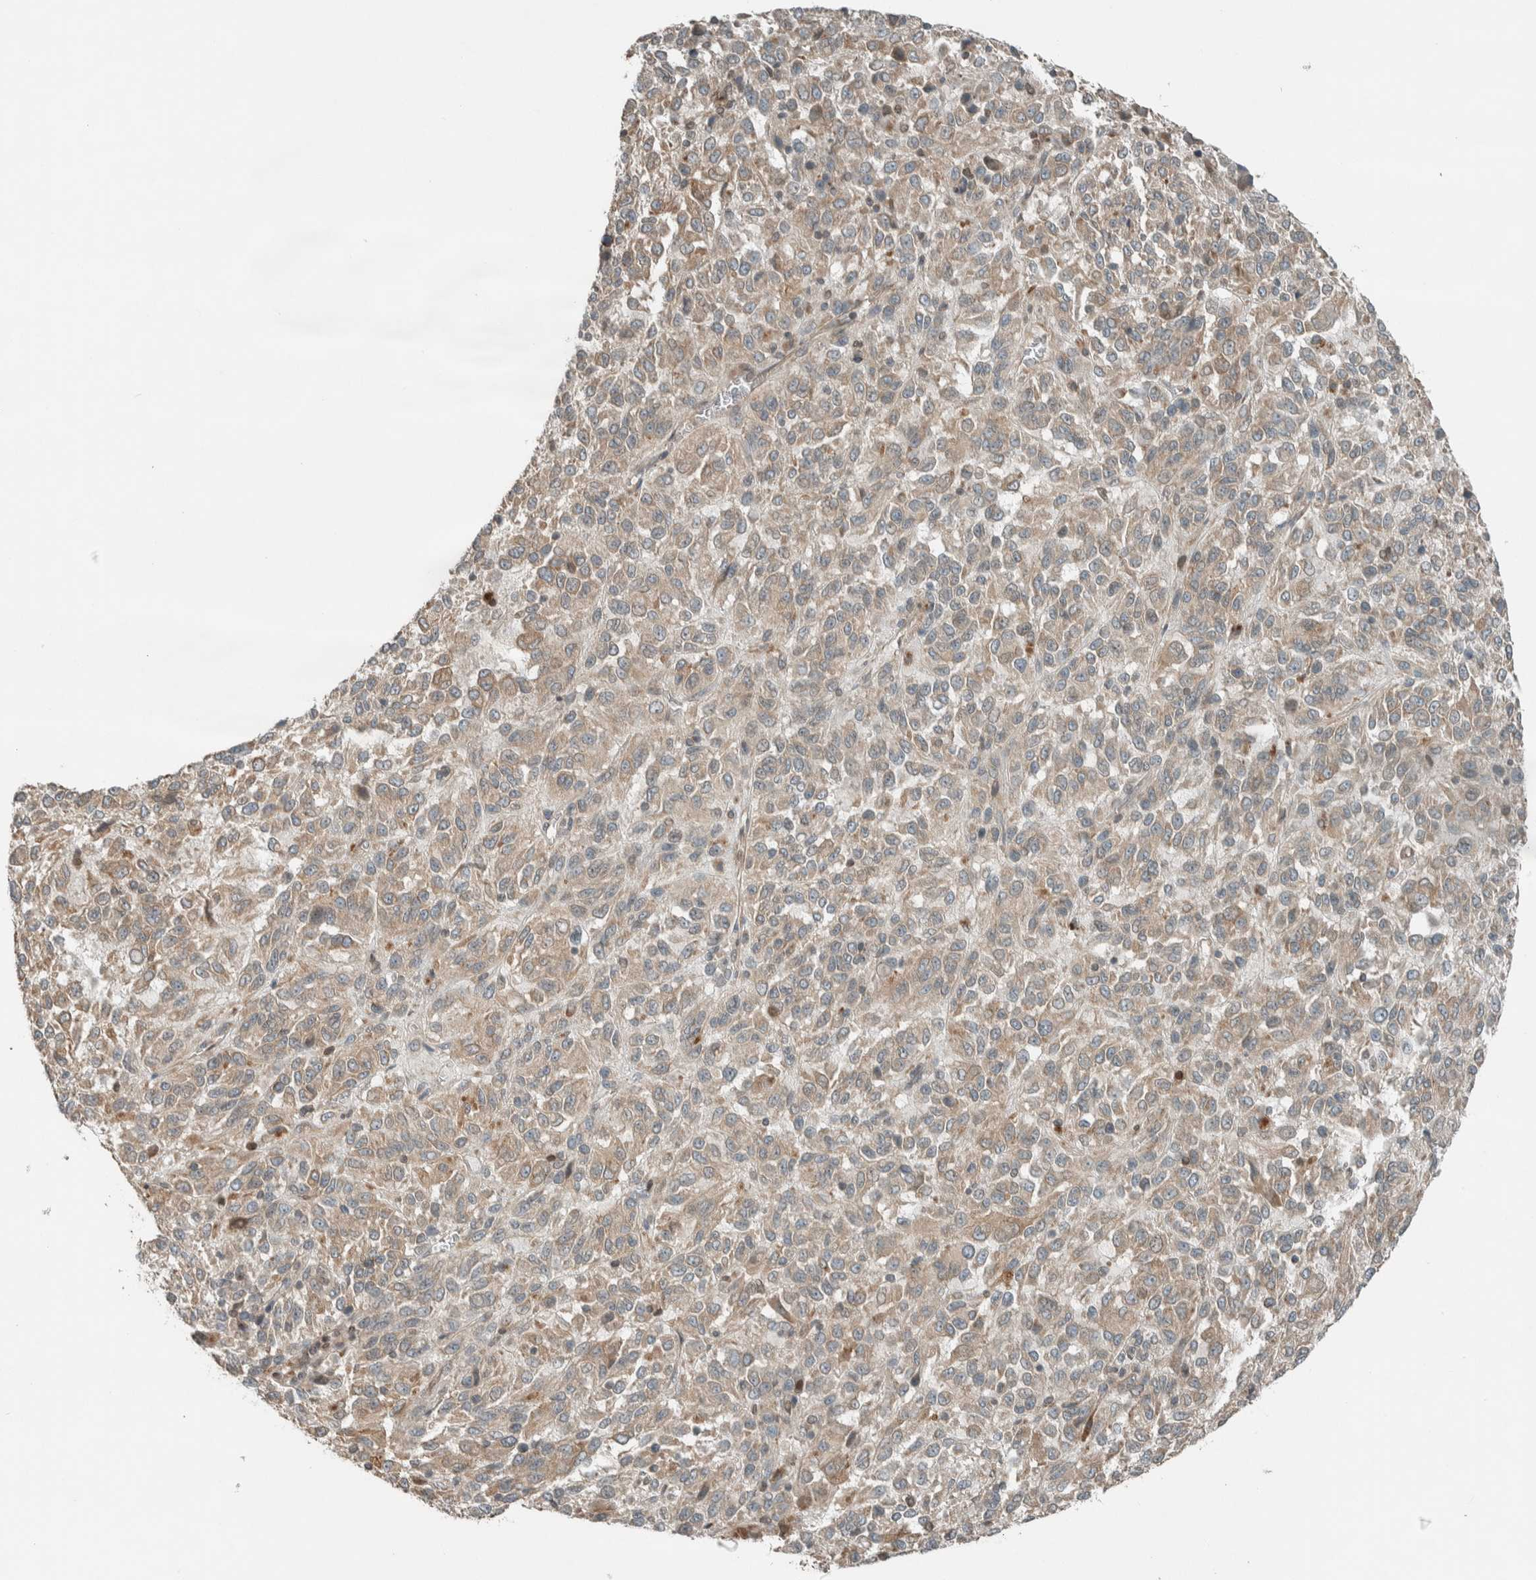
{"staining": {"intensity": "weak", "quantity": "25%-75%", "location": "cytoplasmic/membranous"}, "tissue": "melanoma", "cell_type": "Tumor cells", "image_type": "cancer", "snomed": [{"axis": "morphology", "description": "Malignant melanoma, Metastatic site"}, {"axis": "topography", "description": "Lung"}], "caption": "Immunohistochemical staining of melanoma reveals low levels of weak cytoplasmic/membranous expression in about 25%-75% of tumor cells.", "gene": "SEL1L", "patient": {"sex": "male", "age": 64}}